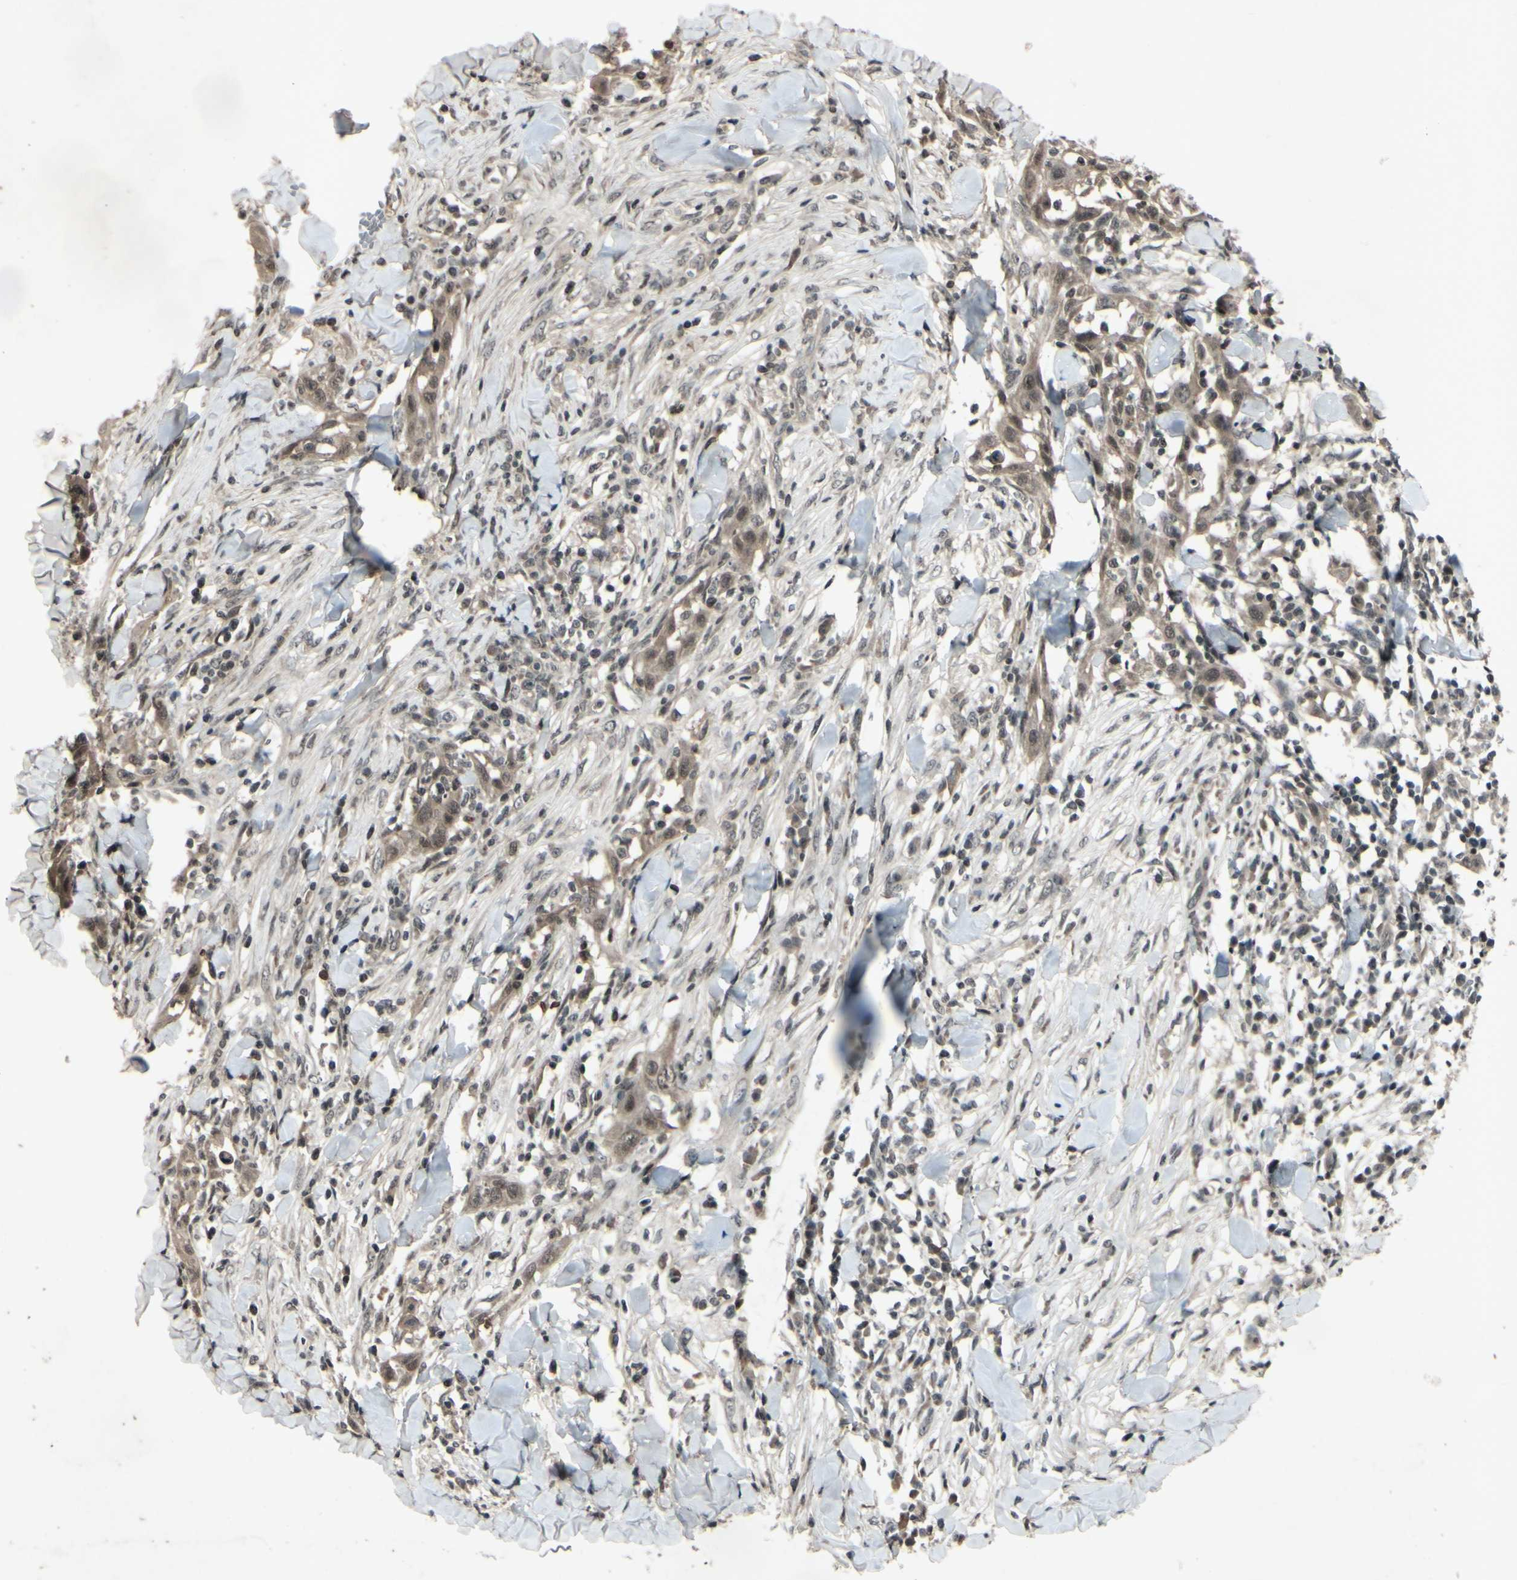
{"staining": {"intensity": "weak", "quantity": ">75%", "location": "cytoplasmic/membranous,nuclear"}, "tissue": "skin cancer", "cell_type": "Tumor cells", "image_type": "cancer", "snomed": [{"axis": "morphology", "description": "Squamous cell carcinoma, NOS"}, {"axis": "topography", "description": "Skin"}], "caption": "Immunohistochemical staining of human skin cancer (squamous cell carcinoma) shows weak cytoplasmic/membranous and nuclear protein positivity in about >75% of tumor cells.", "gene": "SNW1", "patient": {"sex": "male", "age": 24}}